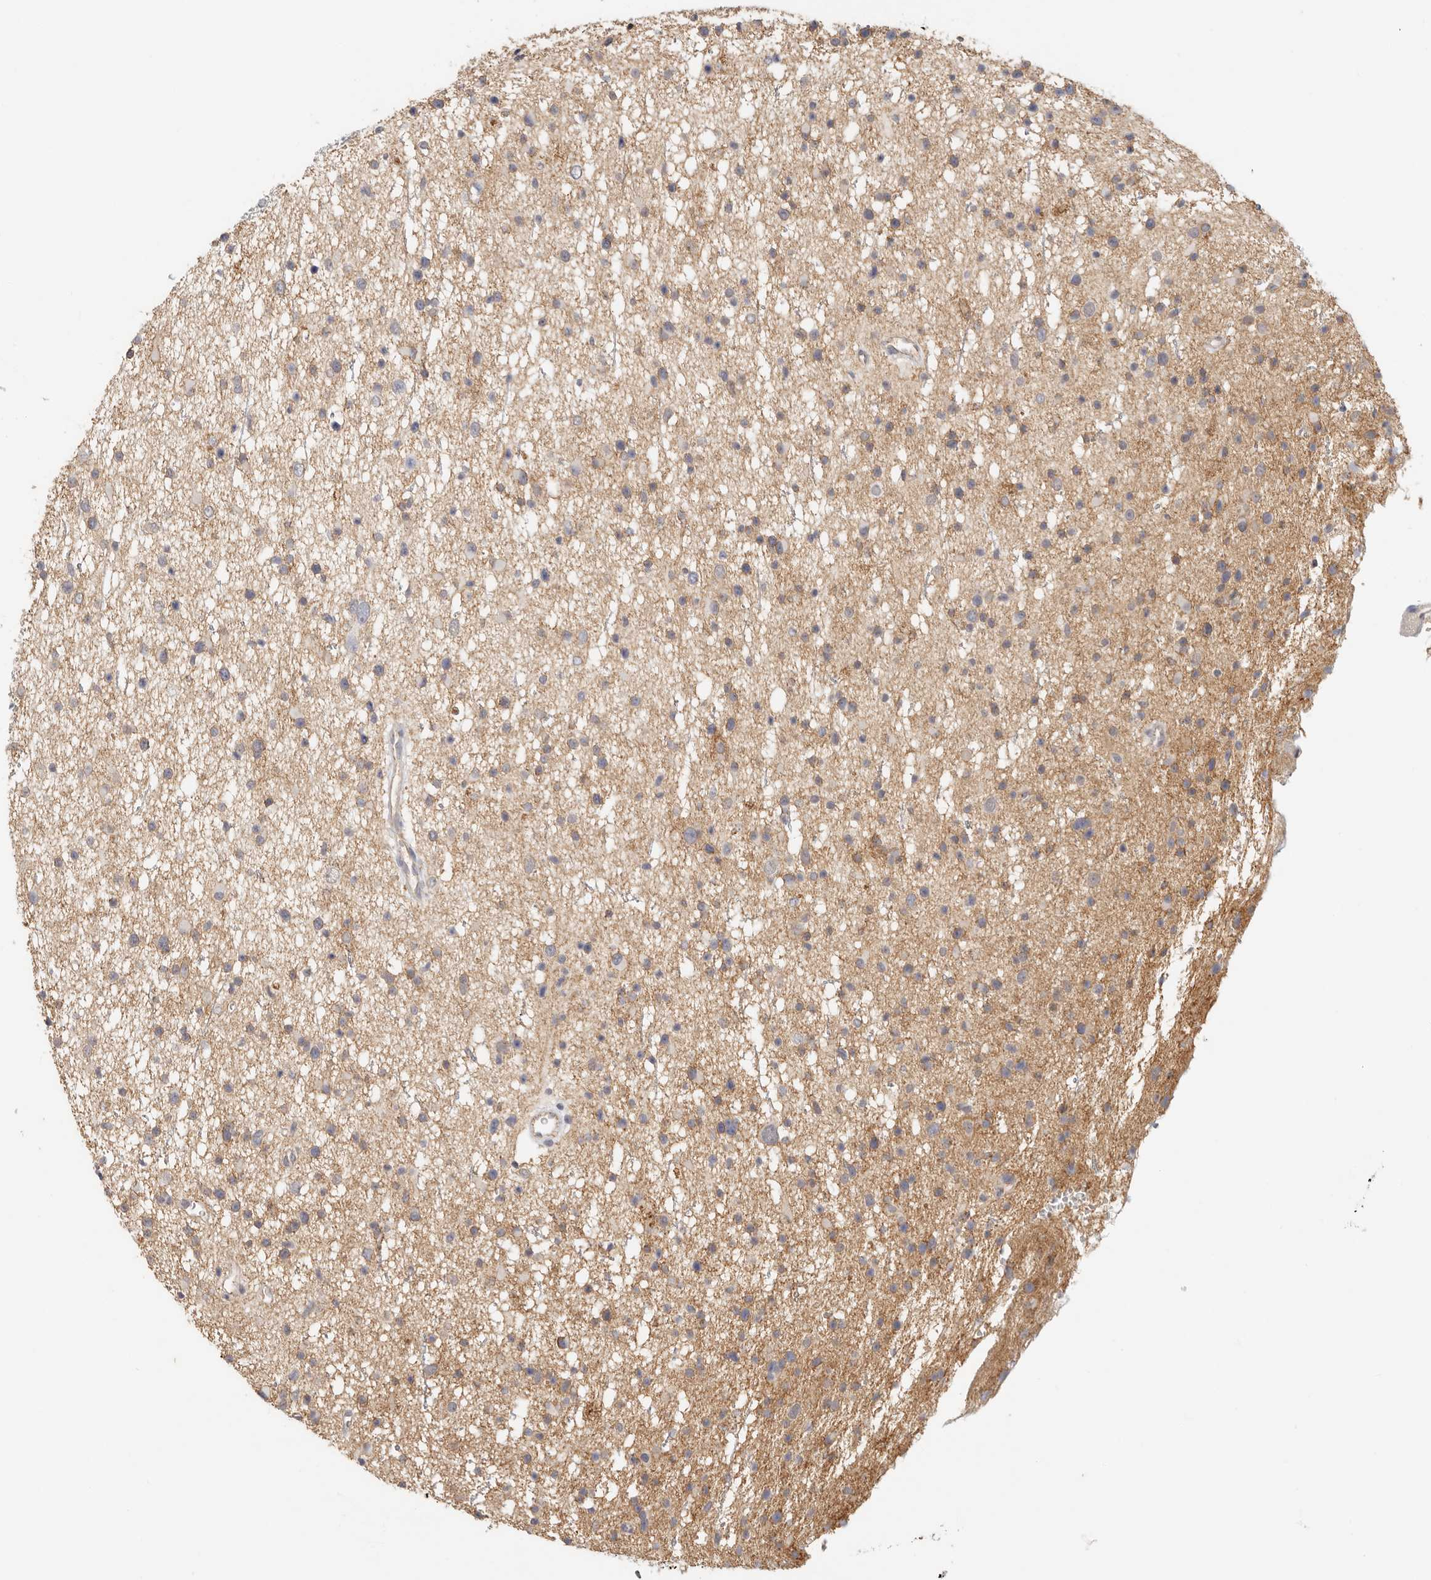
{"staining": {"intensity": "weak", "quantity": ">75%", "location": "cytoplasmic/membranous"}, "tissue": "glioma", "cell_type": "Tumor cells", "image_type": "cancer", "snomed": [{"axis": "morphology", "description": "Glioma, malignant, Low grade"}, {"axis": "topography", "description": "Cerebral cortex"}], "caption": "Immunohistochemical staining of malignant low-grade glioma displays low levels of weak cytoplasmic/membranous expression in about >75% of tumor cells.", "gene": "ANXA9", "patient": {"sex": "female", "age": 39}}